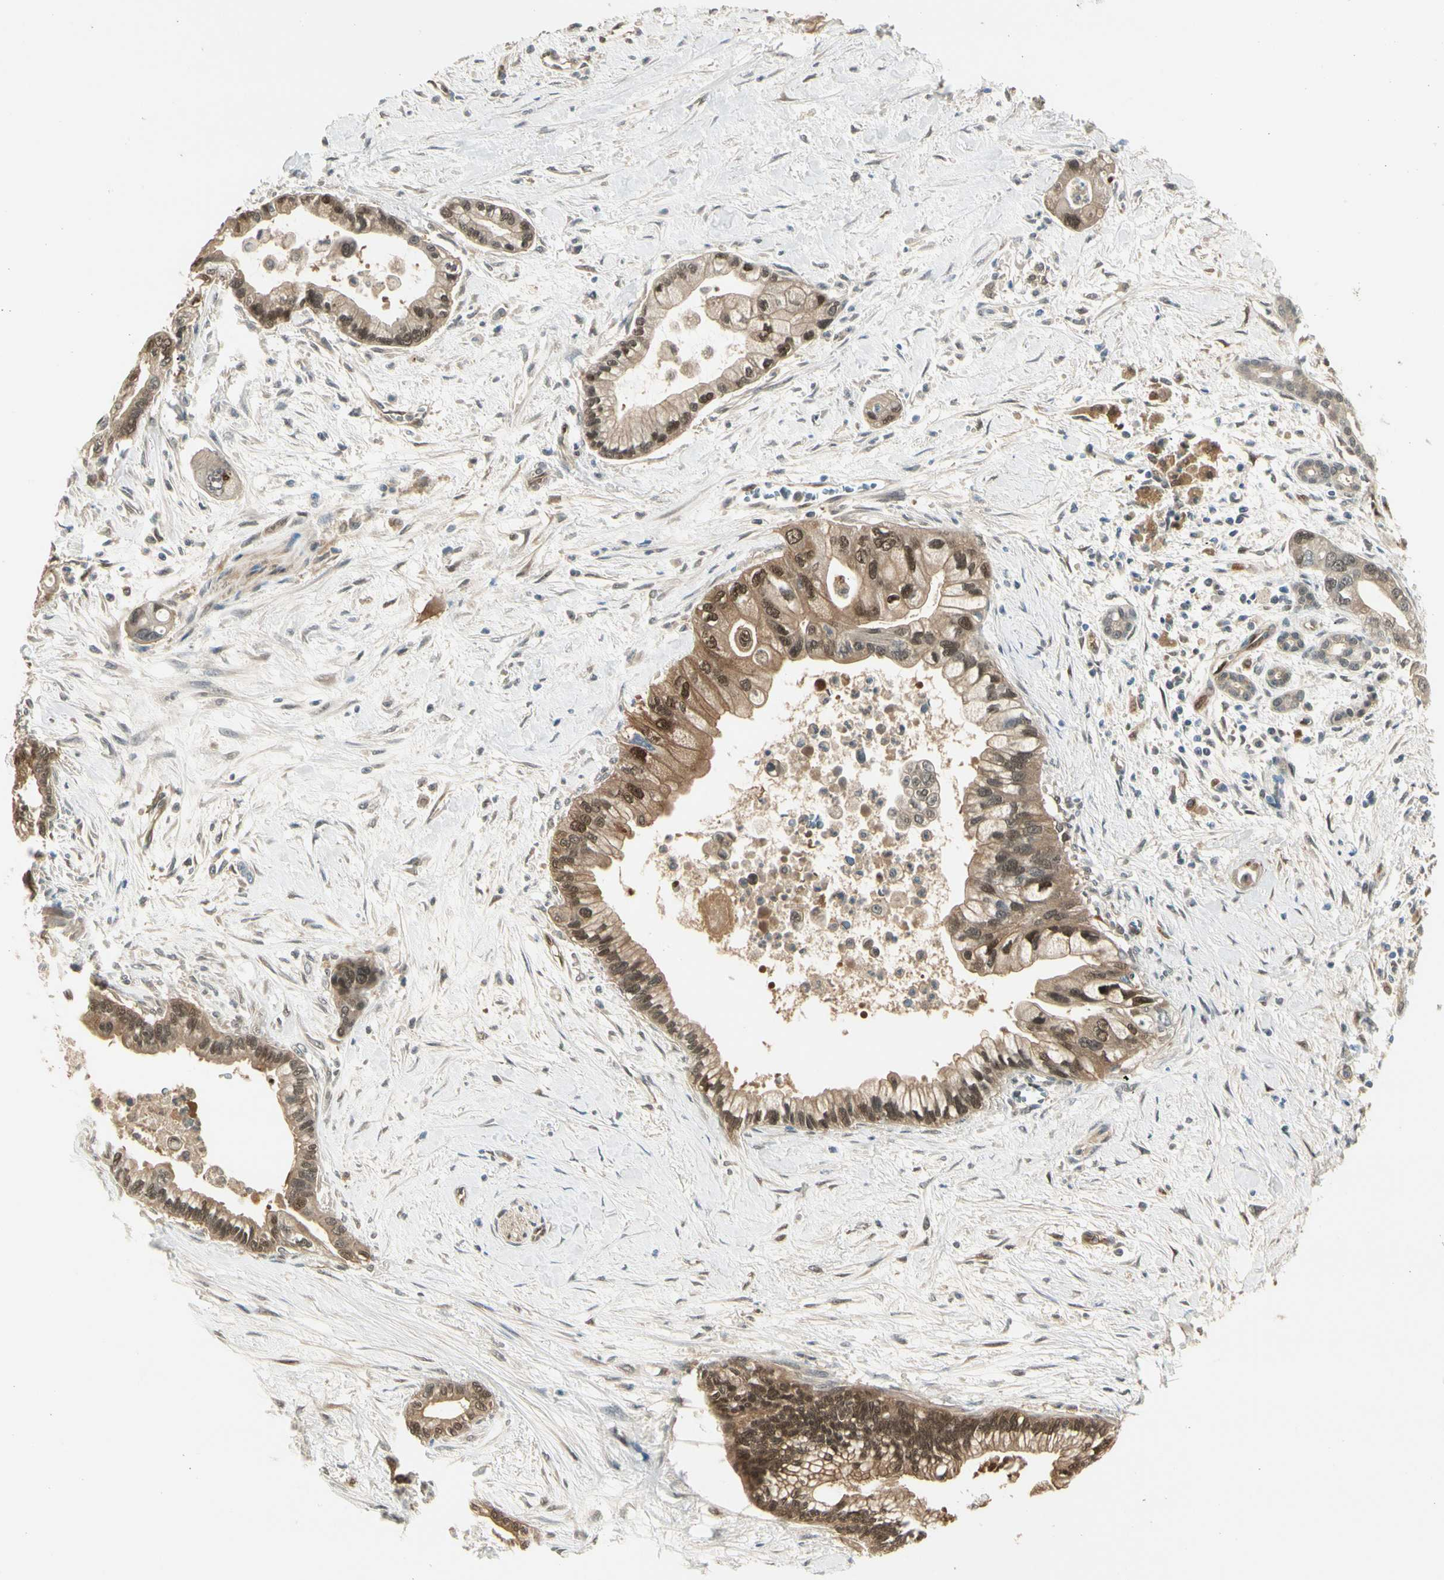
{"staining": {"intensity": "moderate", "quantity": ">75%", "location": "cytoplasmic/membranous,nuclear"}, "tissue": "pancreatic cancer", "cell_type": "Tumor cells", "image_type": "cancer", "snomed": [{"axis": "morphology", "description": "Adenocarcinoma, NOS"}, {"axis": "topography", "description": "Pancreas"}], "caption": "This is a histology image of immunohistochemistry (IHC) staining of pancreatic cancer (adenocarcinoma), which shows moderate expression in the cytoplasmic/membranous and nuclear of tumor cells.", "gene": "SERPINB6", "patient": {"sex": "male", "age": 70}}